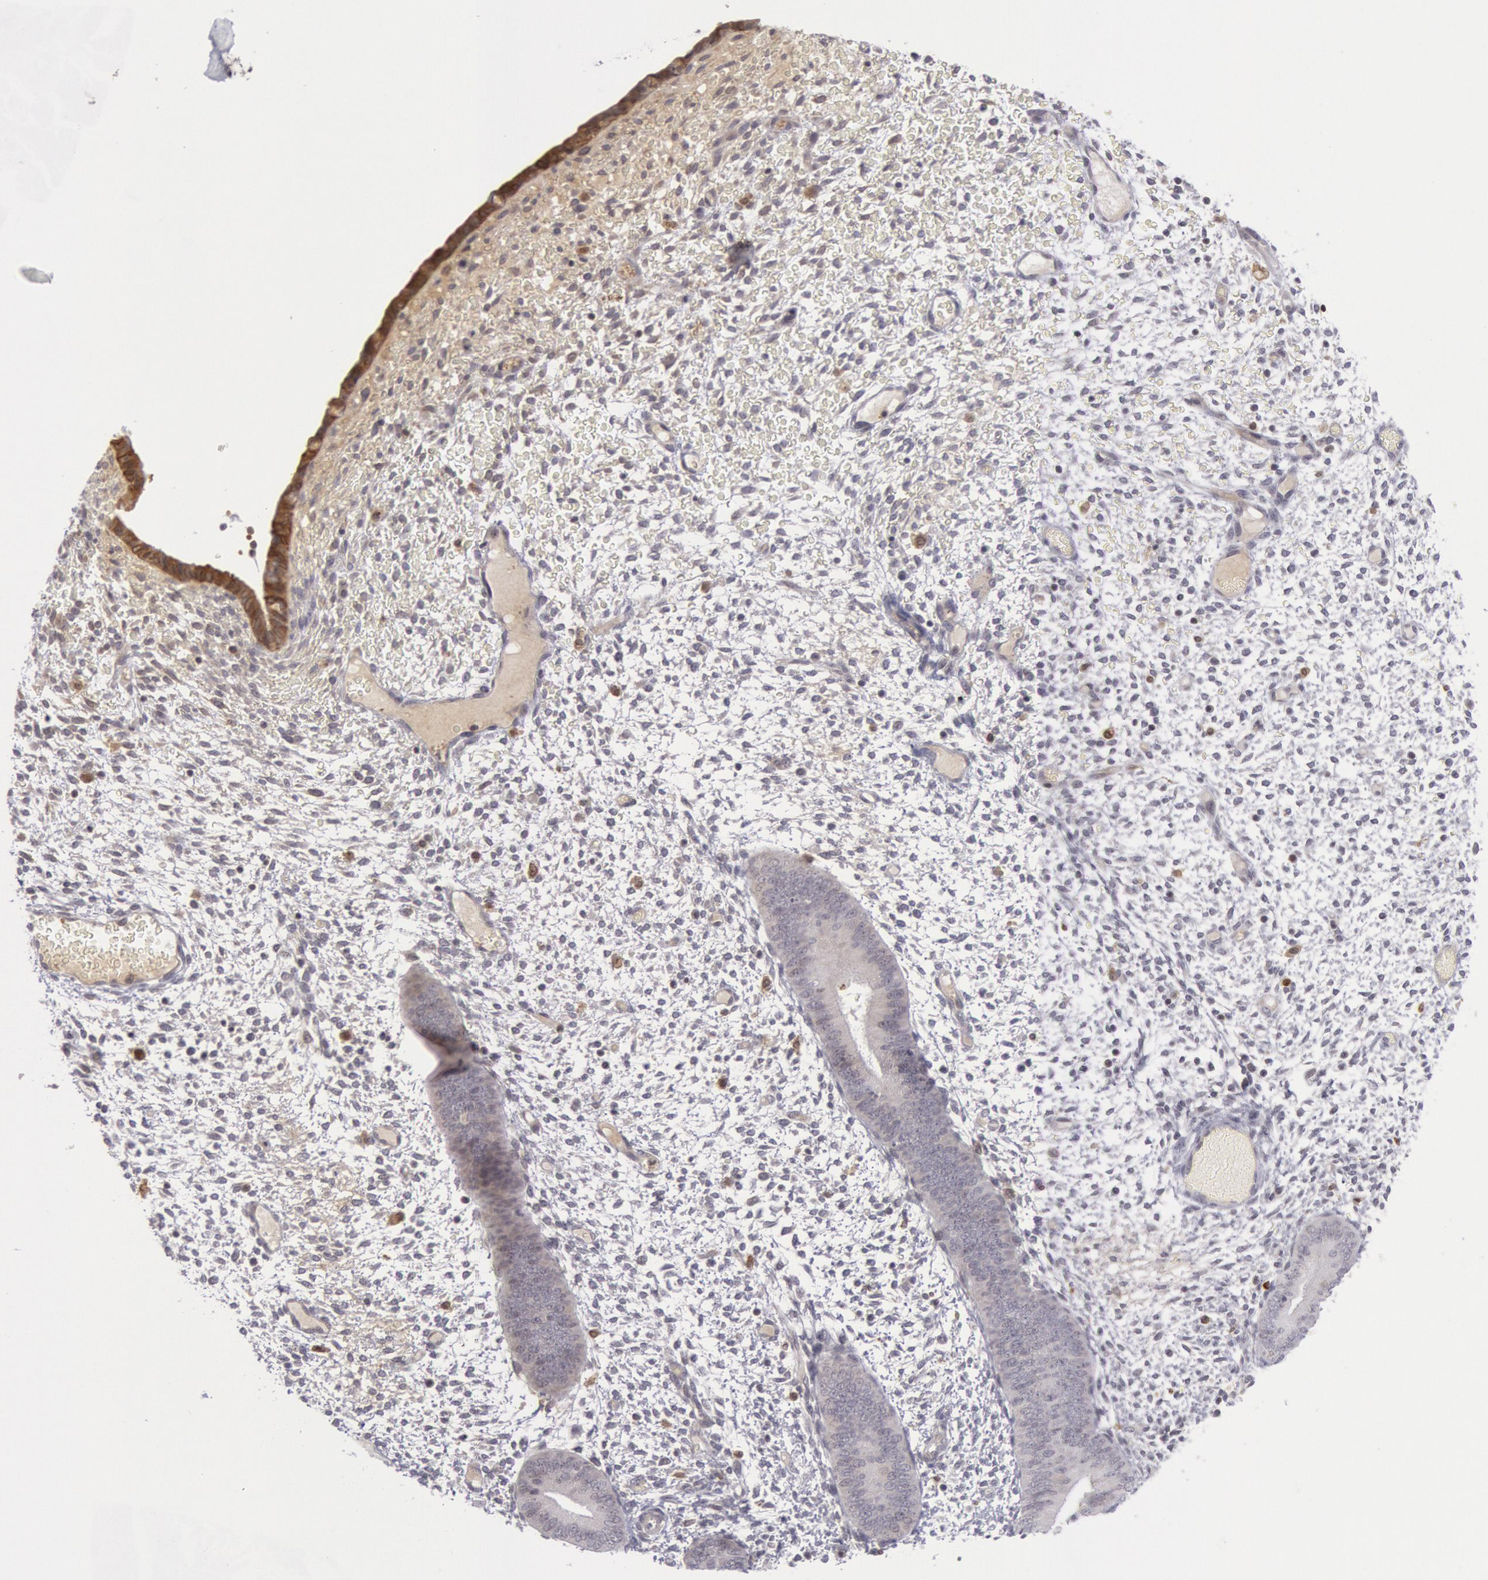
{"staining": {"intensity": "weak", "quantity": "<25%", "location": "cytoplasmic/membranous"}, "tissue": "endometrium", "cell_type": "Cells in endometrial stroma", "image_type": "normal", "snomed": [{"axis": "morphology", "description": "Normal tissue, NOS"}, {"axis": "topography", "description": "Endometrium"}], "caption": "Cells in endometrial stroma are negative for protein expression in normal human endometrium. The staining was performed using DAB to visualize the protein expression in brown, while the nuclei were stained in blue with hematoxylin (Magnification: 20x).", "gene": "PTGS2", "patient": {"sex": "female", "age": 42}}